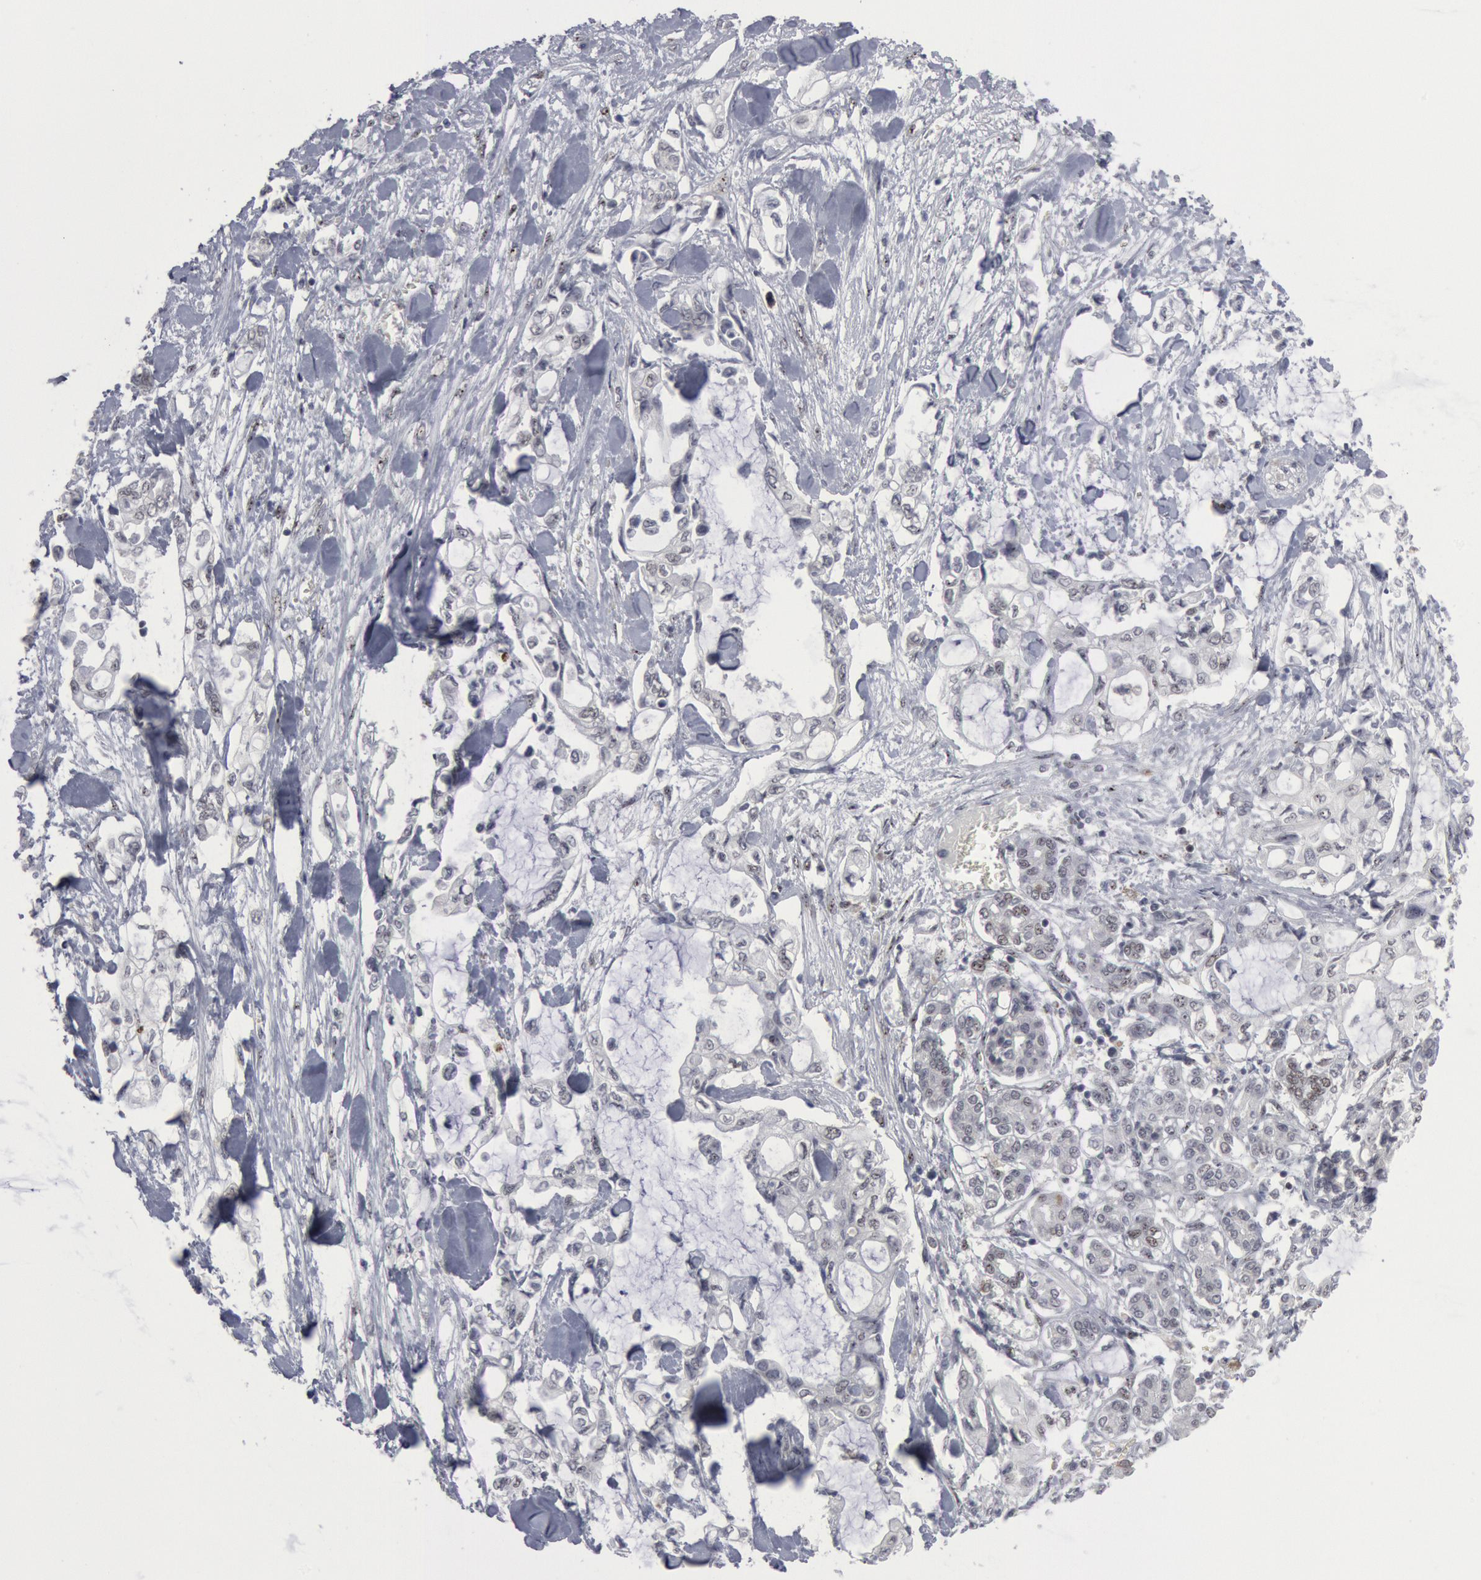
{"staining": {"intensity": "negative", "quantity": "none", "location": "none"}, "tissue": "pancreatic cancer", "cell_type": "Tumor cells", "image_type": "cancer", "snomed": [{"axis": "morphology", "description": "Adenocarcinoma, NOS"}, {"axis": "topography", "description": "Pancreas"}], "caption": "Image shows no significant protein expression in tumor cells of pancreatic adenocarcinoma.", "gene": "FOXO1", "patient": {"sex": "female", "age": 70}}